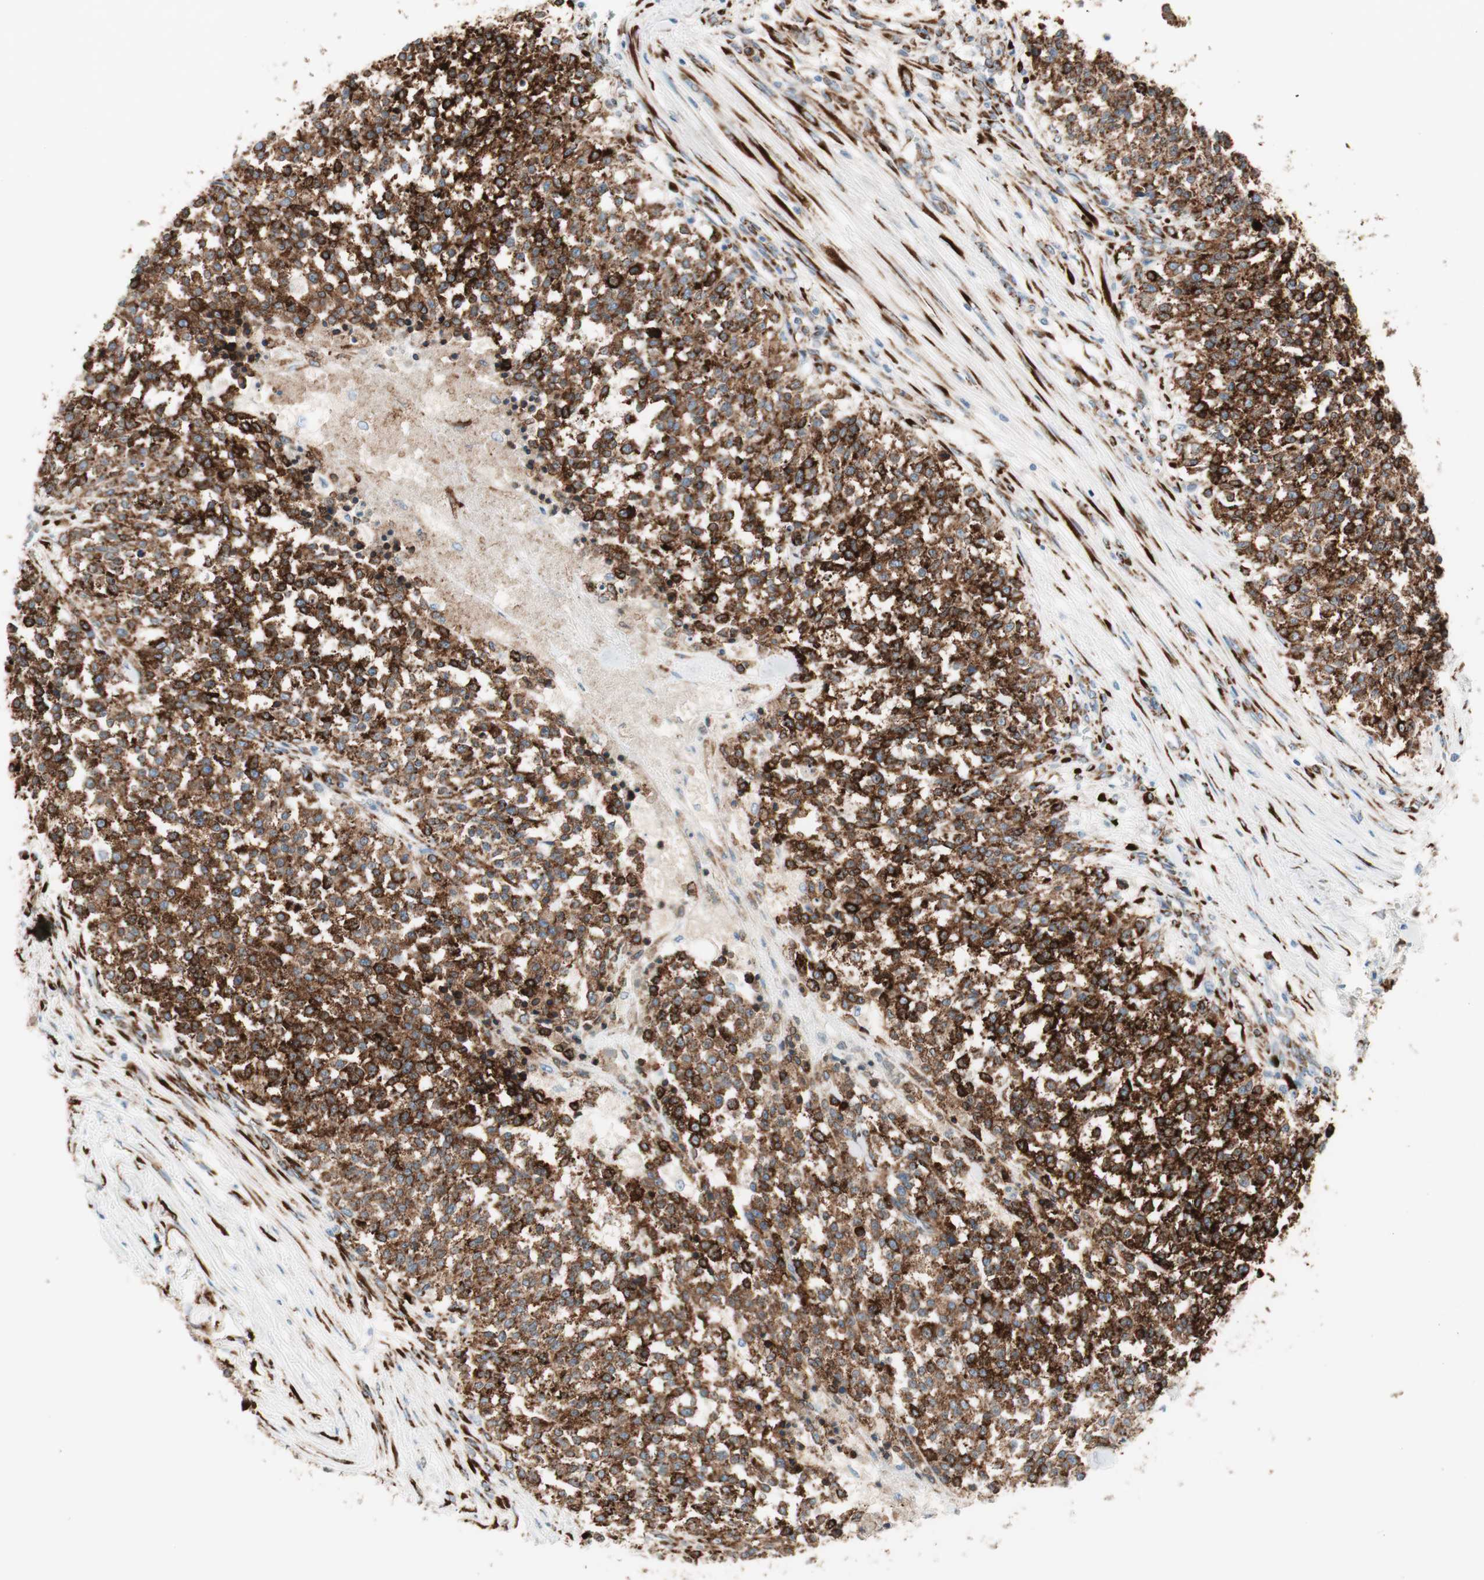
{"staining": {"intensity": "strong", "quantity": ">75%", "location": "cytoplasmic/membranous"}, "tissue": "testis cancer", "cell_type": "Tumor cells", "image_type": "cancer", "snomed": [{"axis": "morphology", "description": "Seminoma, NOS"}, {"axis": "topography", "description": "Testis"}], "caption": "Immunohistochemistry of testis seminoma reveals high levels of strong cytoplasmic/membranous positivity in approximately >75% of tumor cells. (DAB (3,3'-diaminobenzidine) IHC, brown staining for protein, blue staining for nuclei).", "gene": "P4HTM", "patient": {"sex": "male", "age": 59}}